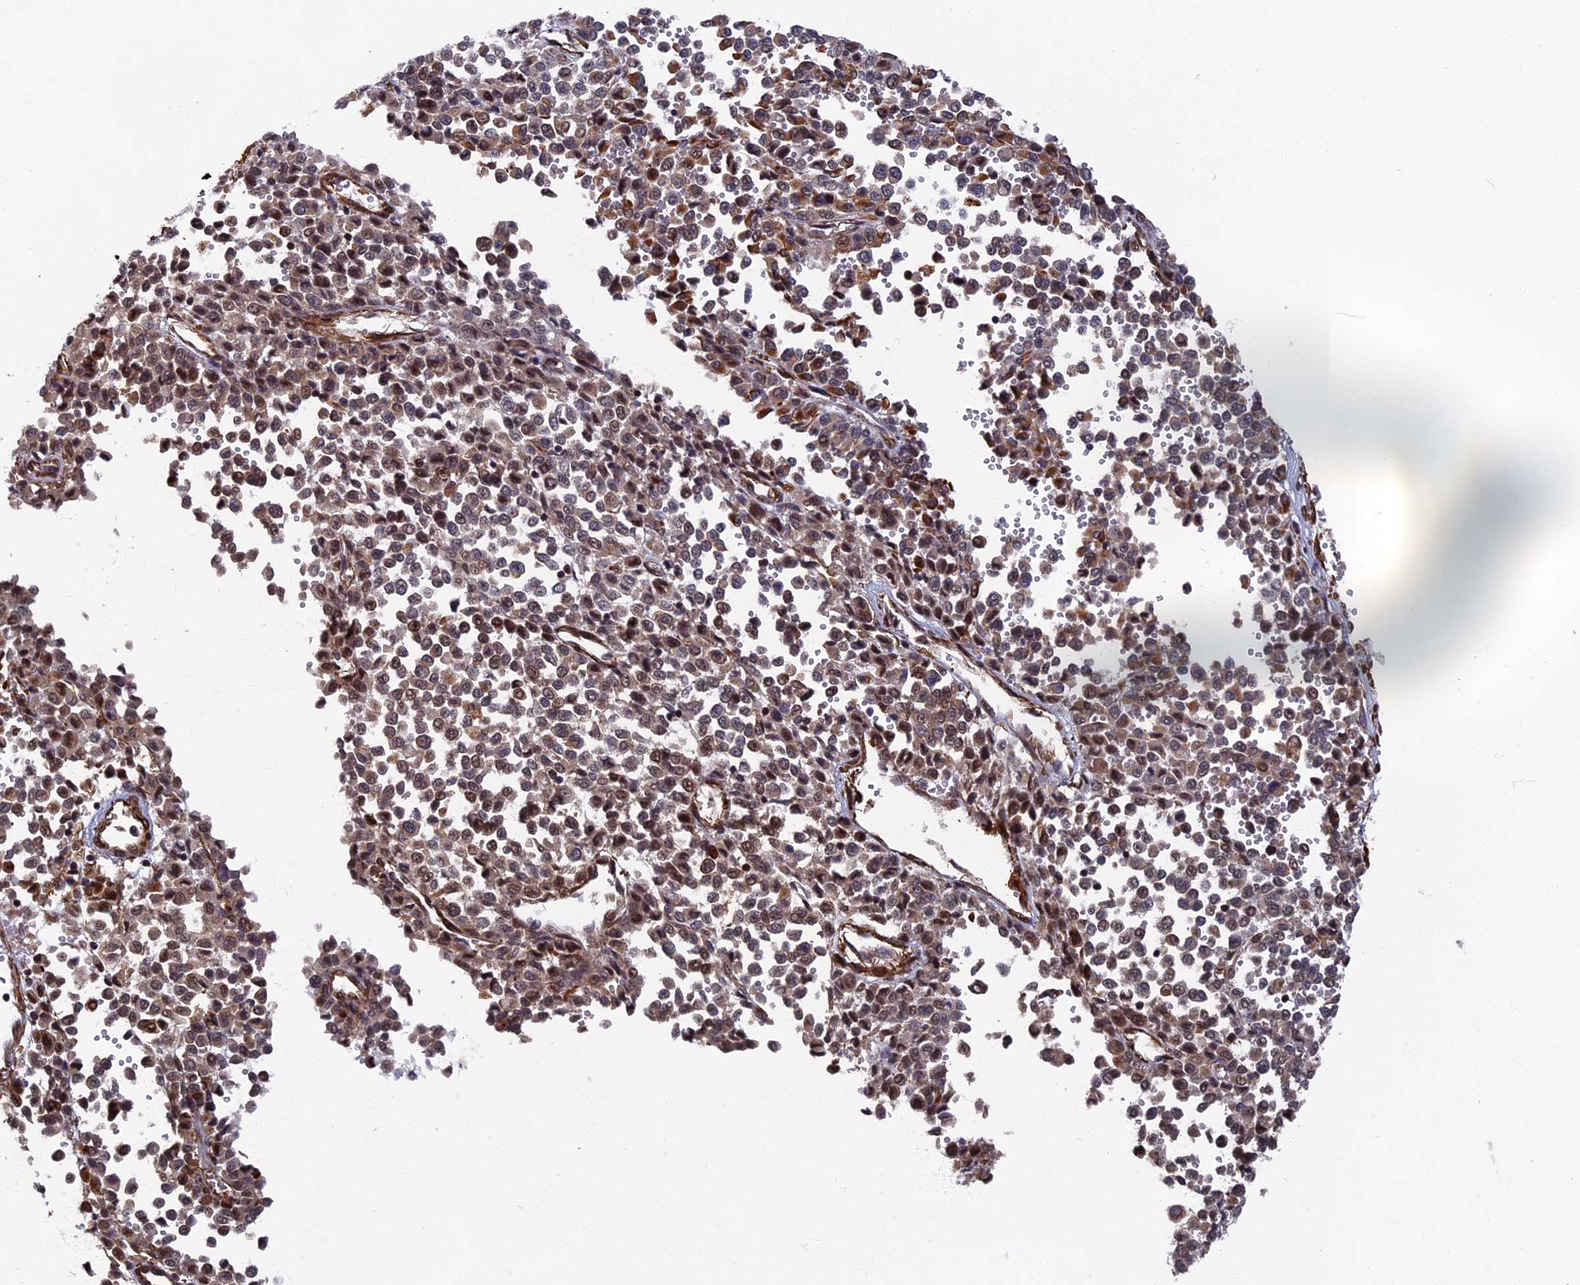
{"staining": {"intensity": "weak", "quantity": "25%-75%", "location": "nuclear"}, "tissue": "melanoma", "cell_type": "Tumor cells", "image_type": "cancer", "snomed": [{"axis": "morphology", "description": "Malignant melanoma, Metastatic site"}, {"axis": "topography", "description": "Pancreas"}], "caption": "Brown immunohistochemical staining in human melanoma demonstrates weak nuclear staining in approximately 25%-75% of tumor cells. (Stains: DAB (3,3'-diaminobenzidine) in brown, nuclei in blue, Microscopy: brightfield microscopy at high magnification).", "gene": "CTDP1", "patient": {"sex": "female", "age": 30}}